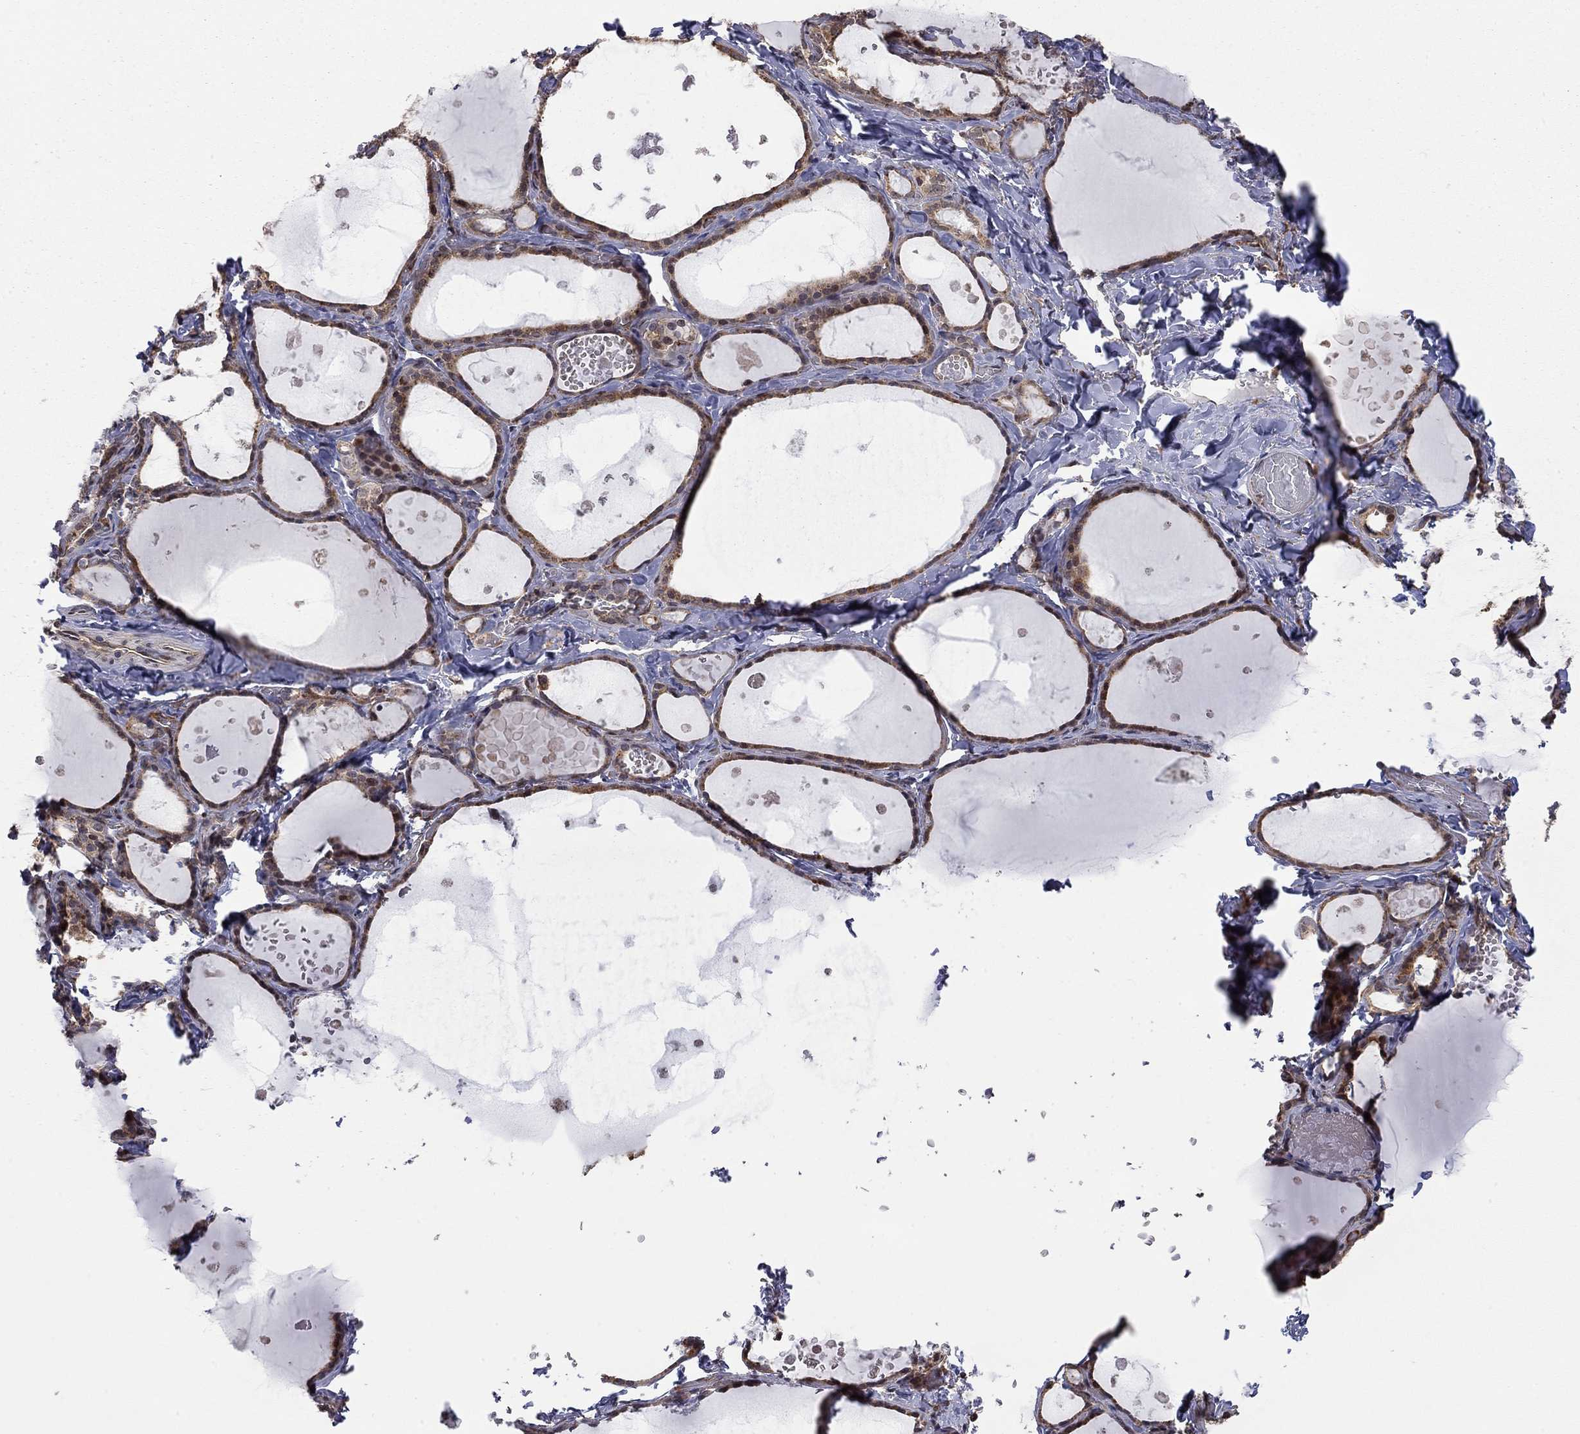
{"staining": {"intensity": "moderate", "quantity": "25%-75%", "location": "cytoplasmic/membranous,nuclear"}, "tissue": "thyroid gland", "cell_type": "Glandular cells", "image_type": "normal", "snomed": [{"axis": "morphology", "description": "Normal tissue, NOS"}, {"axis": "topography", "description": "Thyroid gland"}], "caption": "Immunohistochemistry (IHC) histopathology image of unremarkable human thyroid gland stained for a protein (brown), which demonstrates medium levels of moderate cytoplasmic/membranous,nuclear expression in approximately 25%-75% of glandular cells.", "gene": "TDP1", "patient": {"sex": "female", "age": 56}}